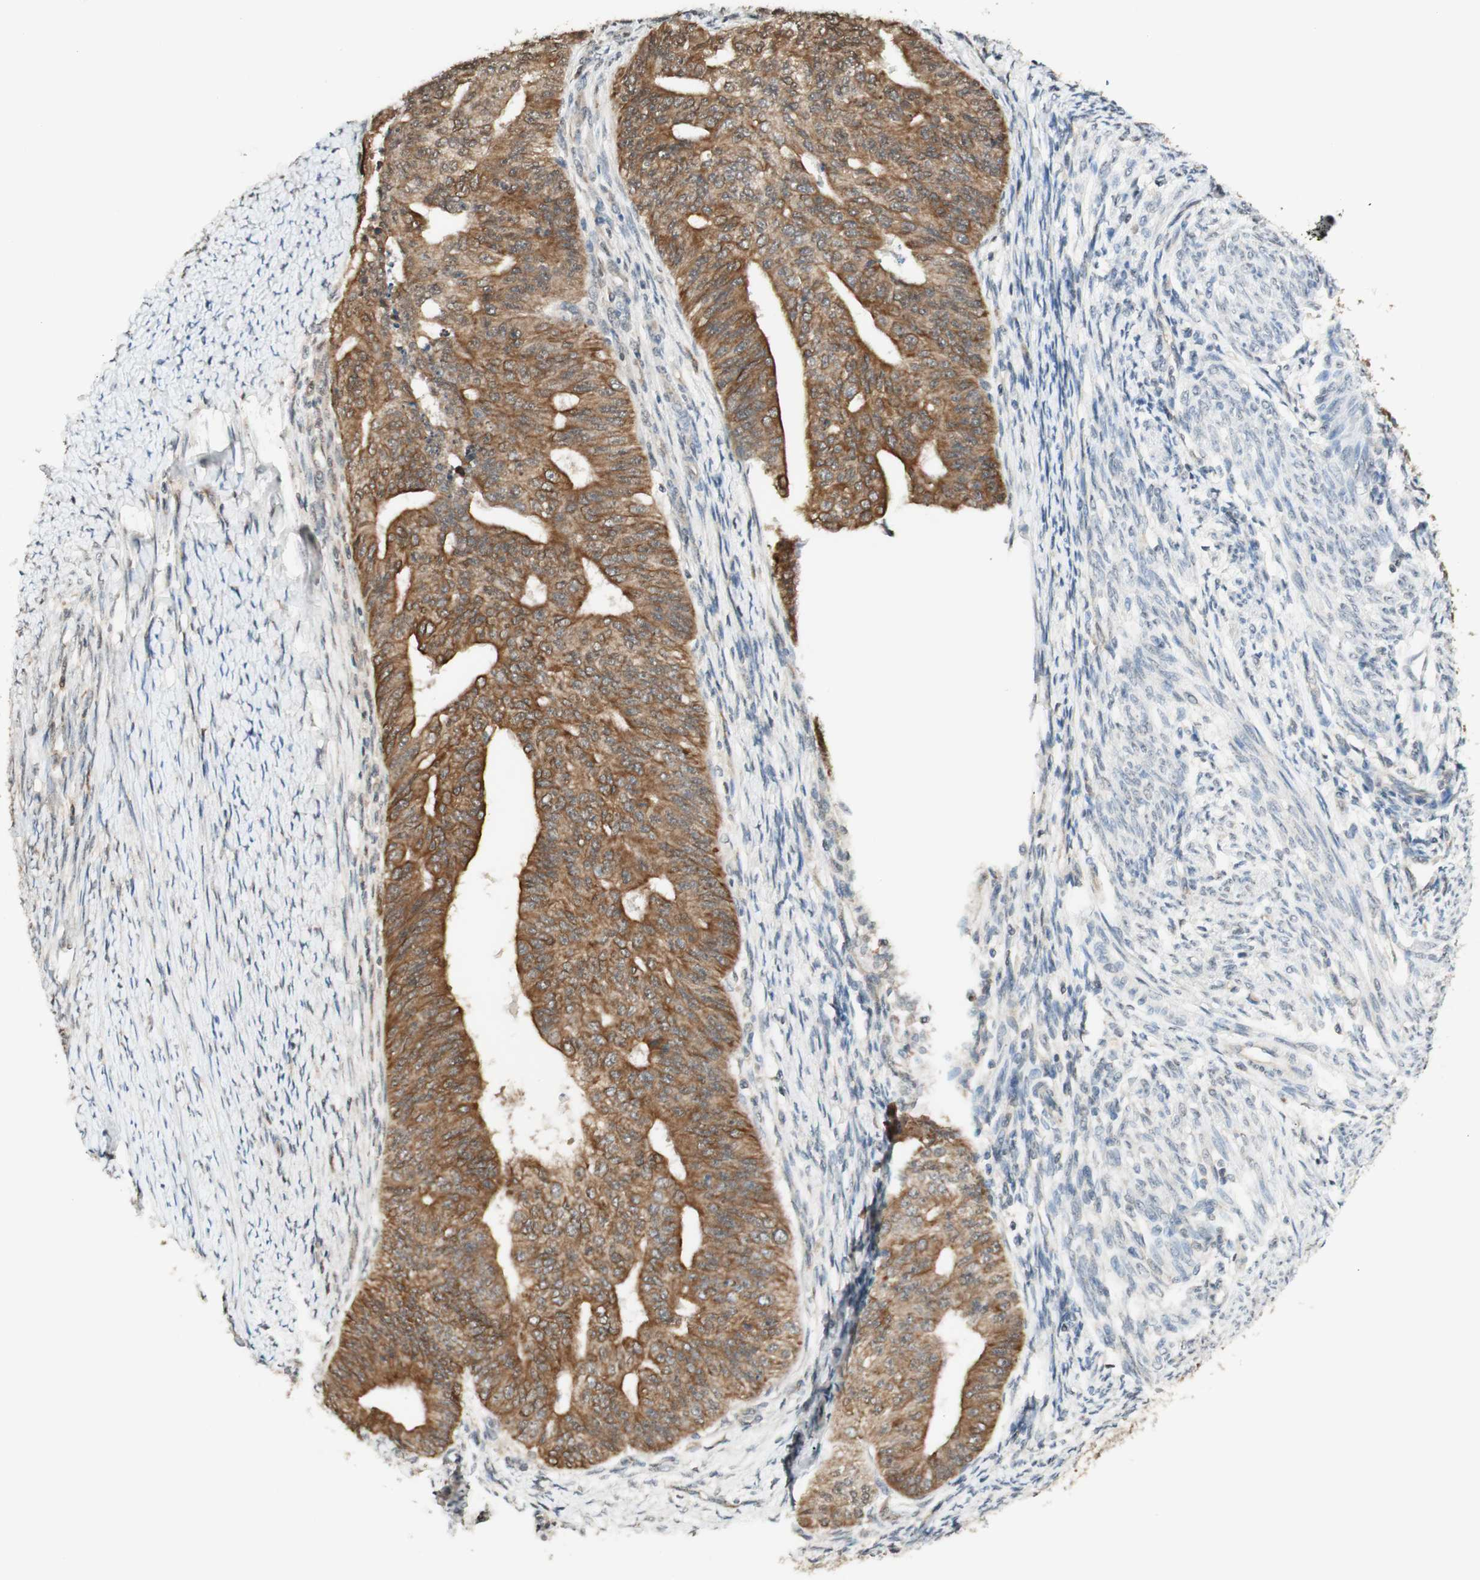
{"staining": {"intensity": "moderate", "quantity": ">75%", "location": "cytoplasmic/membranous"}, "tissue": "endometrial cancer", "cell_type": "Tumor cells", "image_type": "cancer", "snomed": [{"axis": "morphology", "description": "Adenocarcinoma, NOS"}, {"axis": "topography", "description": "Endometrium"}], "caption": "A medium amount of moderate cytoplasmic/membranous staining is identified in about >75% of tumor cells in endometrial cancer tissue.", "gene": "SPINT2", "patient": {"sex": "female", "age": 32}}